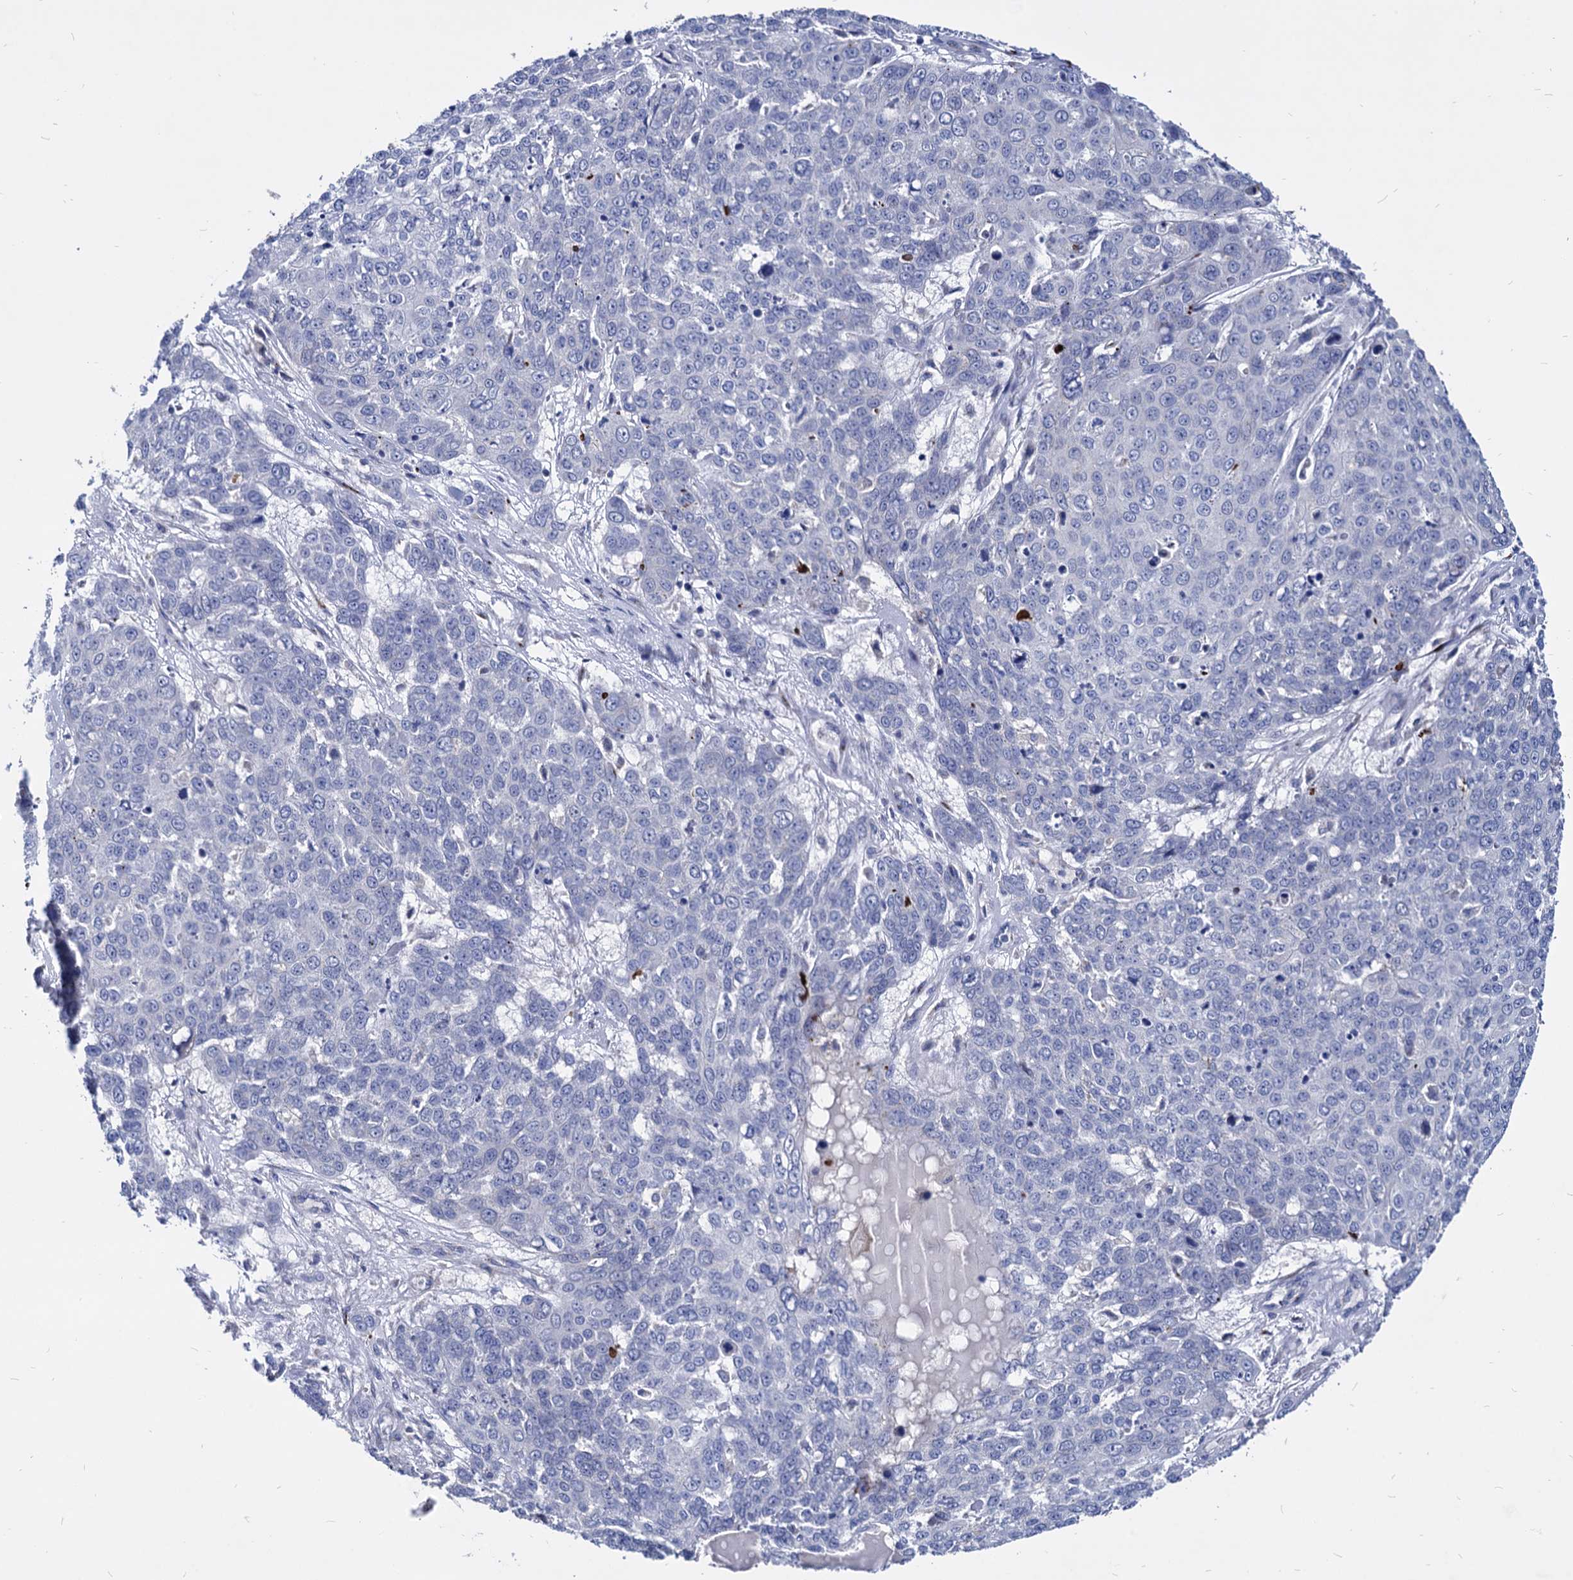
{"staining": {"intensity": "negative", "quantity": "none", "location": "none"}, "tissue": "skin cancer", "cell_type": "Tumor cells", "image_type": "cancer", "snomed": [{"axis": "morphology", "description": "Squamous cell carcinoma, NOS"}, {"axis": "topography", "description": "Skin"}], "caption": "The immunohistochemistry image has no significant expression in tumor cells of skin cancer tissue. (DAB IHC, high magnification).", "gene": "ESD", "patient": {"sex": "male", "age": 71}}